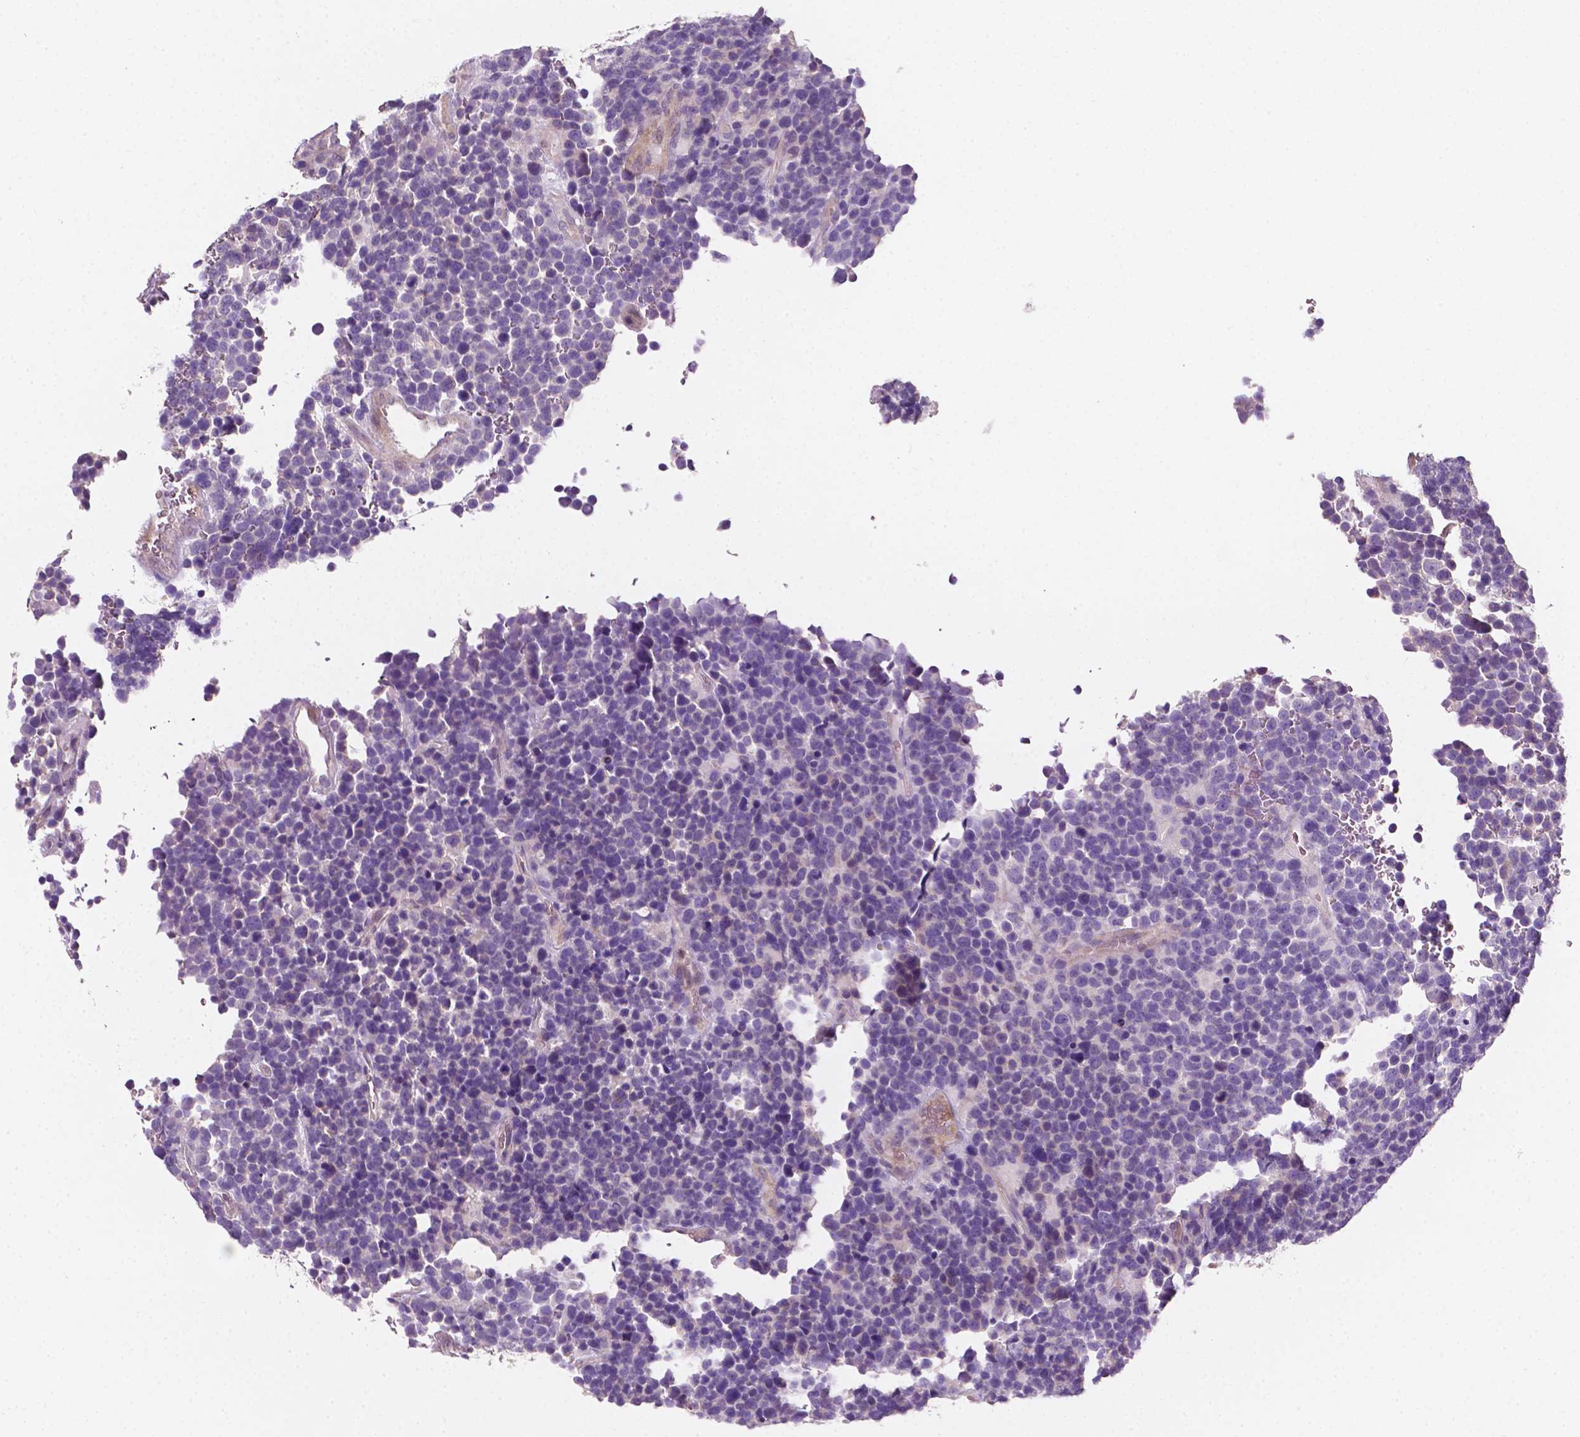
{"staining": {"intensity": "negative", "quantity": "none", "location": "none"}, "tissue": "glioma", "cell_type": "Tumor cells", "image_type": "cancer", "snomed": [{"axis": "morphology", "description": "Glioma, malignant, High grade"}, {"axis": "topography", "description": "Brain"}], "caption": "This is a micrograph of IHC staining of glioma, which shows no positivity in tumor cells.", "gene": "EGFR", "patient": {"sex": "male", "age": 33}}